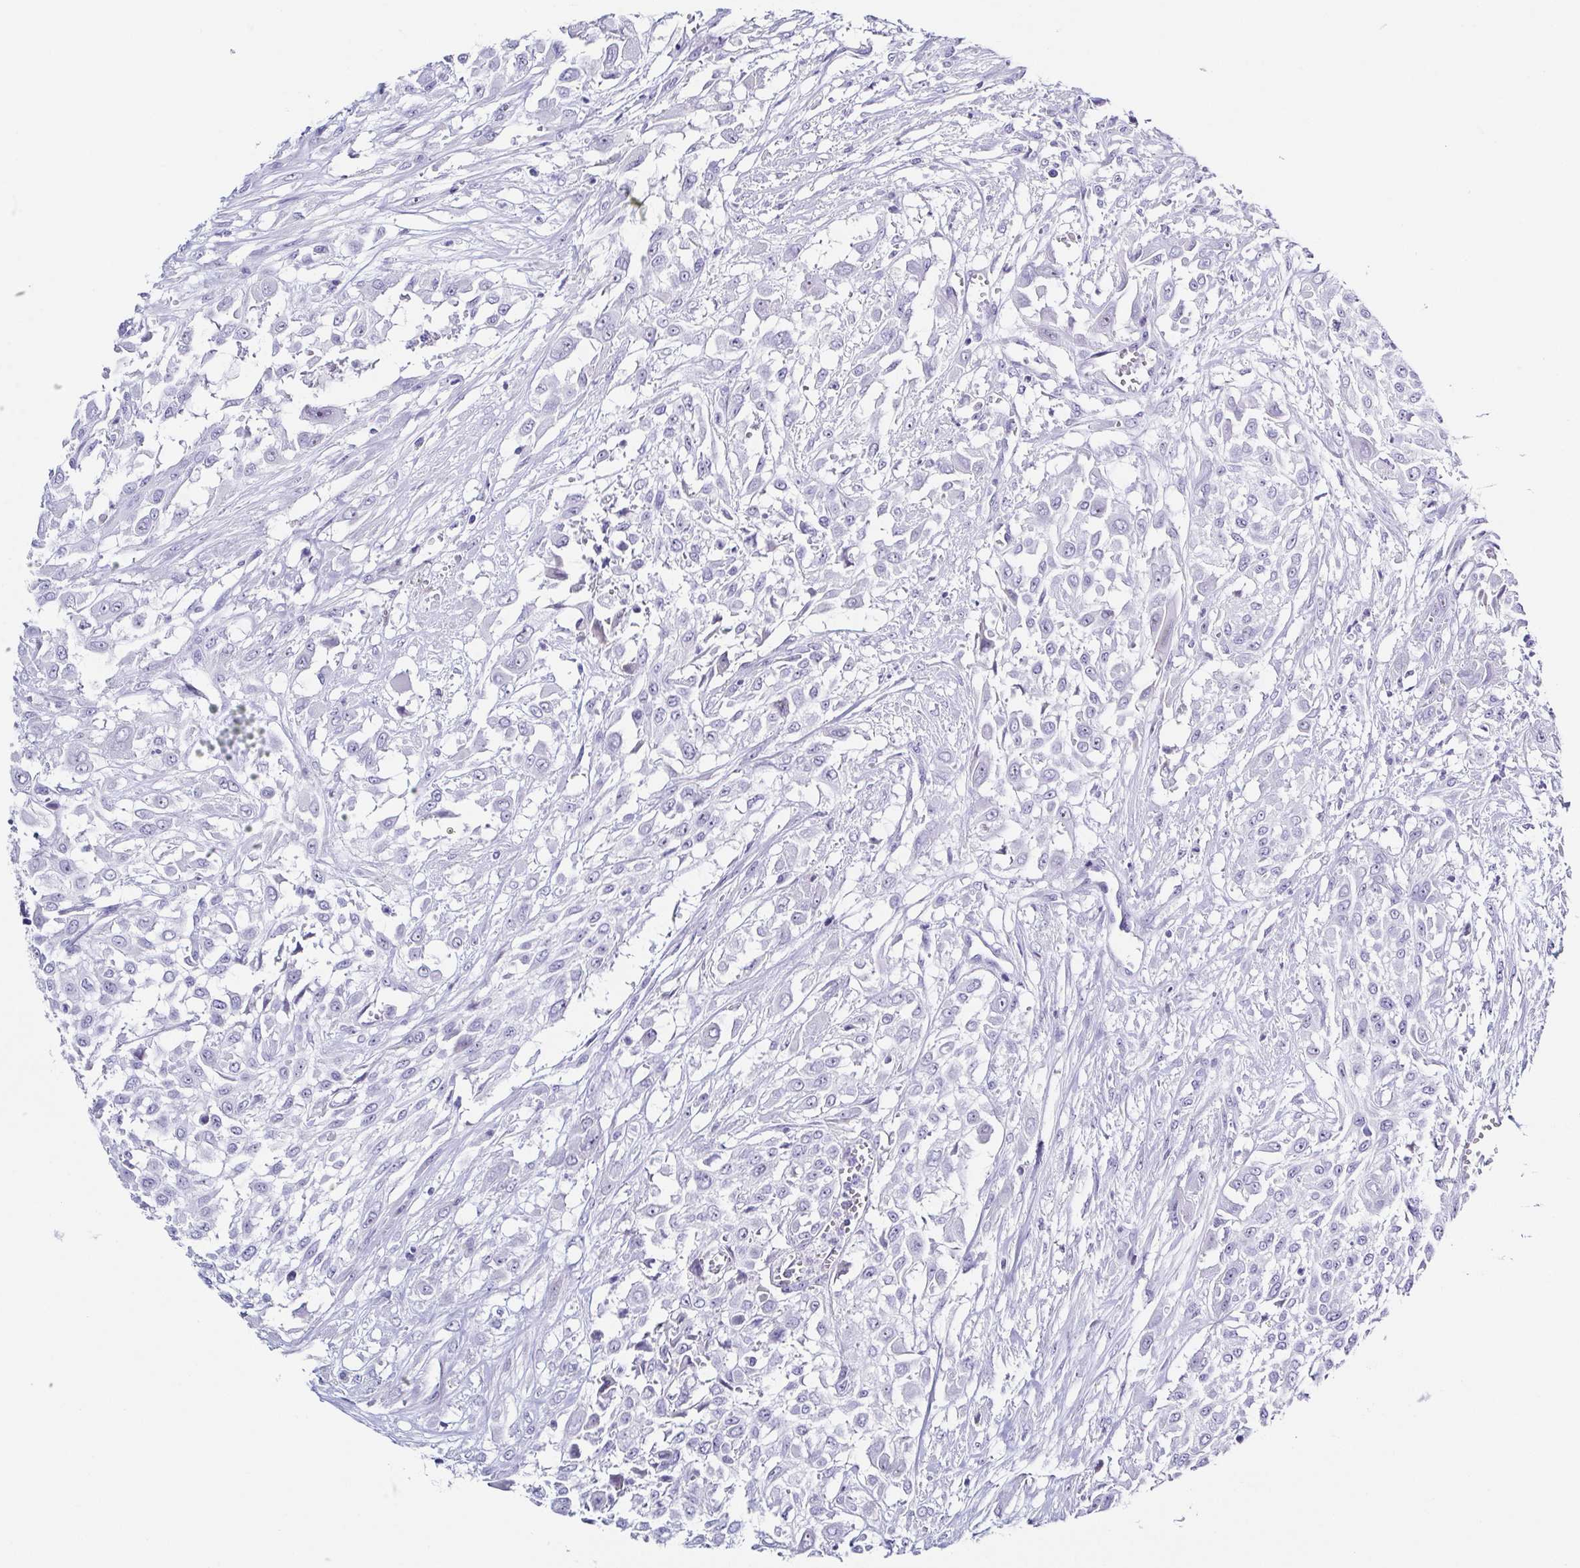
{"staining": {"intensity": "negative", "quantity": "none", "location": "none"}, "tissue": "urothelial cancer", "cell_type": "Tumor cells", "image_type": "cancer", "snomed": [{"axis": "morphology", "description": "Urothelial carcinoma, High grade"}, {"axis": "topography", "description": "Urinary bladder"}], "caption": "Tumor cells are negative for protein expression in human urothelial carcinoma (high-grade). Nuclei are stained in blue.", "gene": "TNNT2", "patient": {"sex": "male", "age": 57}}